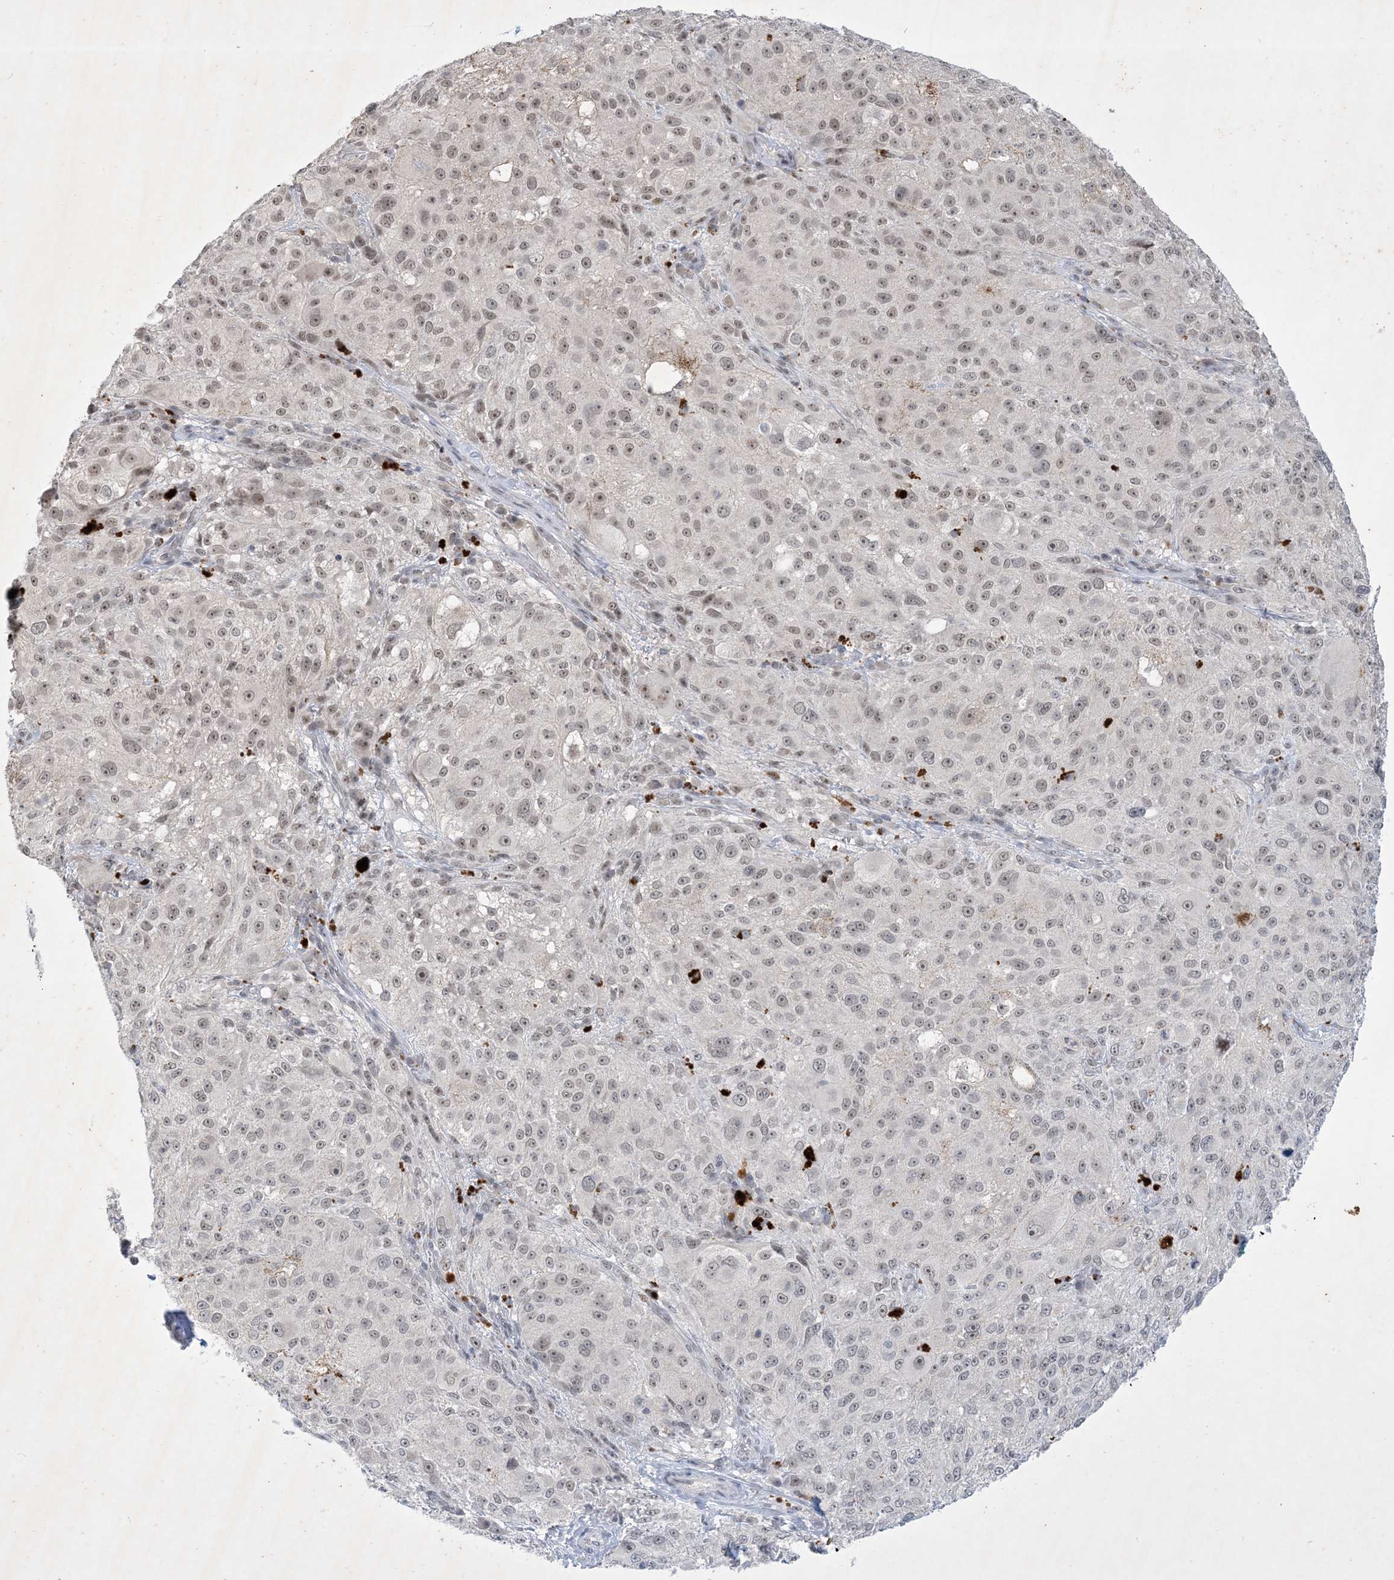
{"staining": {"intensity": "moderate", "quantity": ">75%", "location": "nuclear"}, "tissue": "melanoma", "cell_type": "Tumor cells", "image_type": "cancer", "snomed": [{"axis": "morphology", "description": "Necrosis, NOS"}, {"axis": "morphology", "description": "Malignant melanoma, NOS"}, {"axis": "topography", "description": "Skin"}], "caption": "This histopathology image displays IHC staining of melanoma, with medium moderate nuclear positivity in about >75% of tumor cells.", "gene": "ZNF674", "patient": {"sex": "female", "age": 87}}